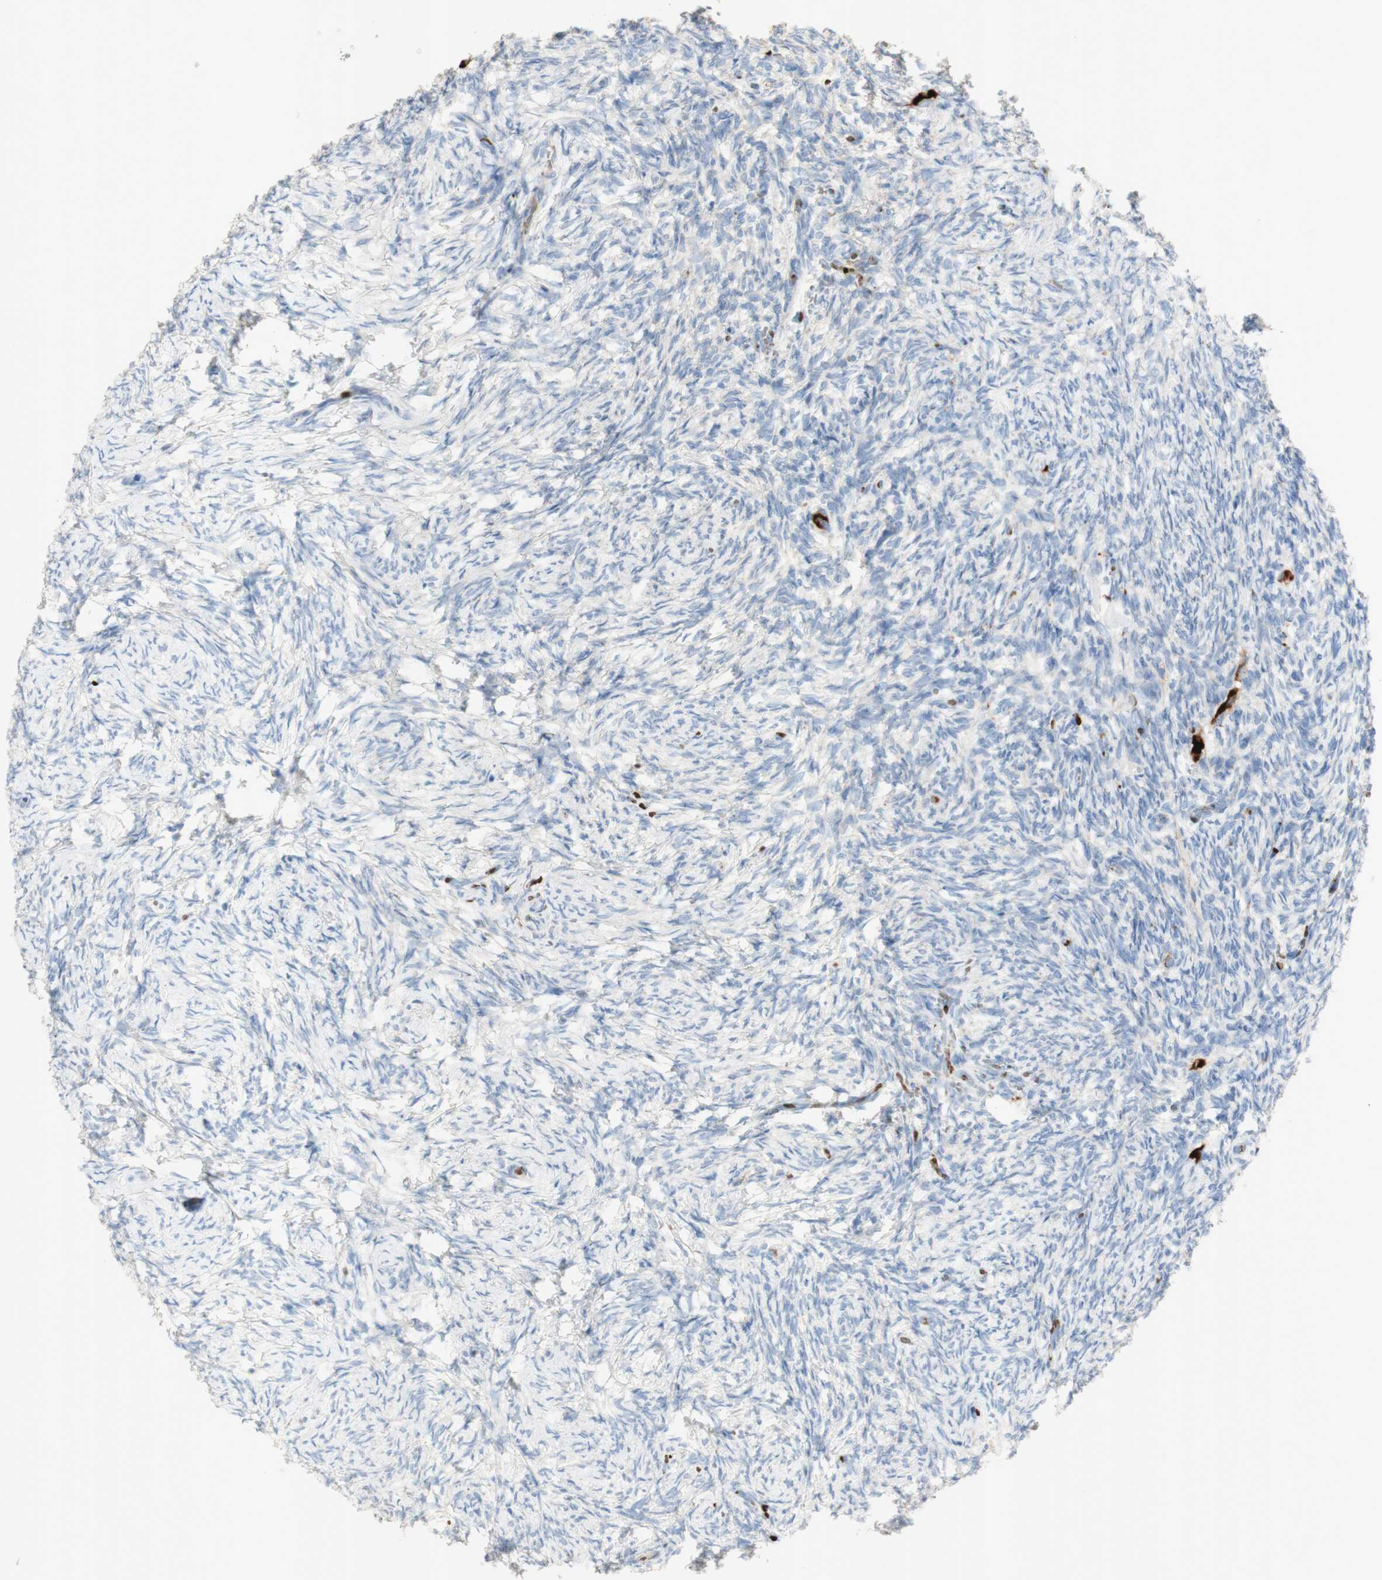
{"staining": {"intensity": "weak", "quantity": ">75%", "location": "cytoplasmic/membranous"}, "tissue": "ovary", "cell_type": "Follicle cells", "image_type": "normal", "snomed": [{"axis": "morphology", "description": "Normal tissue, NOS"}, {"axis": "topography", "description": "Ovary"}], "caption": "An IHC photomicrograph of benign tissue is shown. Protein staining in brown labels weak cytoplasmic/membranous positivity in ovary within follicle cells. (DAB IHC, brown staining for protein, blue staining for nuclei).", "gene": "GAN", "patient": {"sex": "female", "age": 60}}